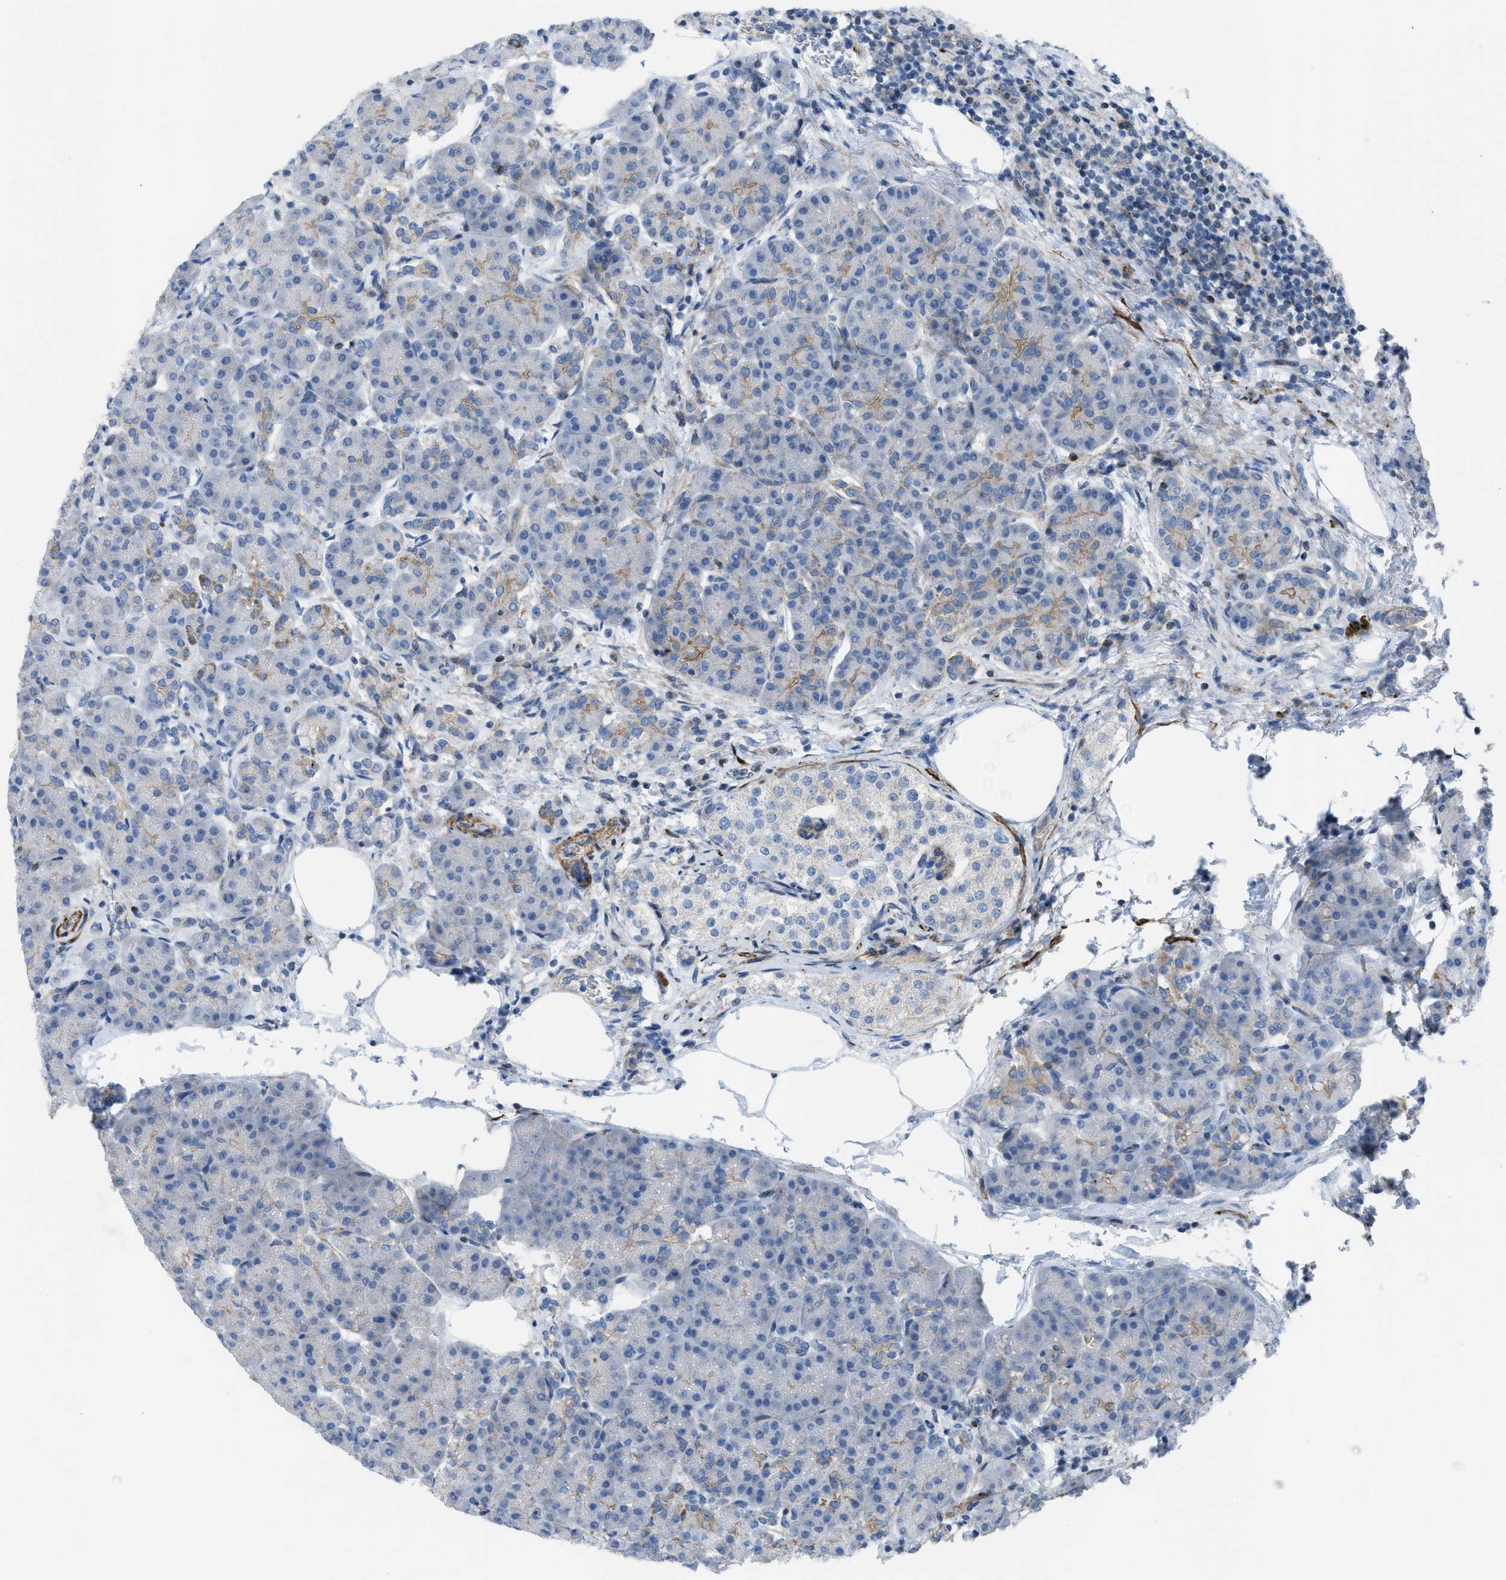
{"staining": {"intensity": "weak", "quantity": "<25%", "location": "cytoplasmic/membranous"}, "tissue": "pancreas", "cell_type": "Exocrine glandular cells", "image_type": "normal", "snomed": [{"axis": "morphology", "description": "Normal tissue, NOS"}, {"axis": "topography", "description": "Pancreas"}], "caption": "This is a micrograph of immunohistochemistry (IHC) staining of benign pancreas, which shows no expression in exocrine glandular cells.", "gene": "KCNH7", "patient": {"sex": "female", "age": 70}}